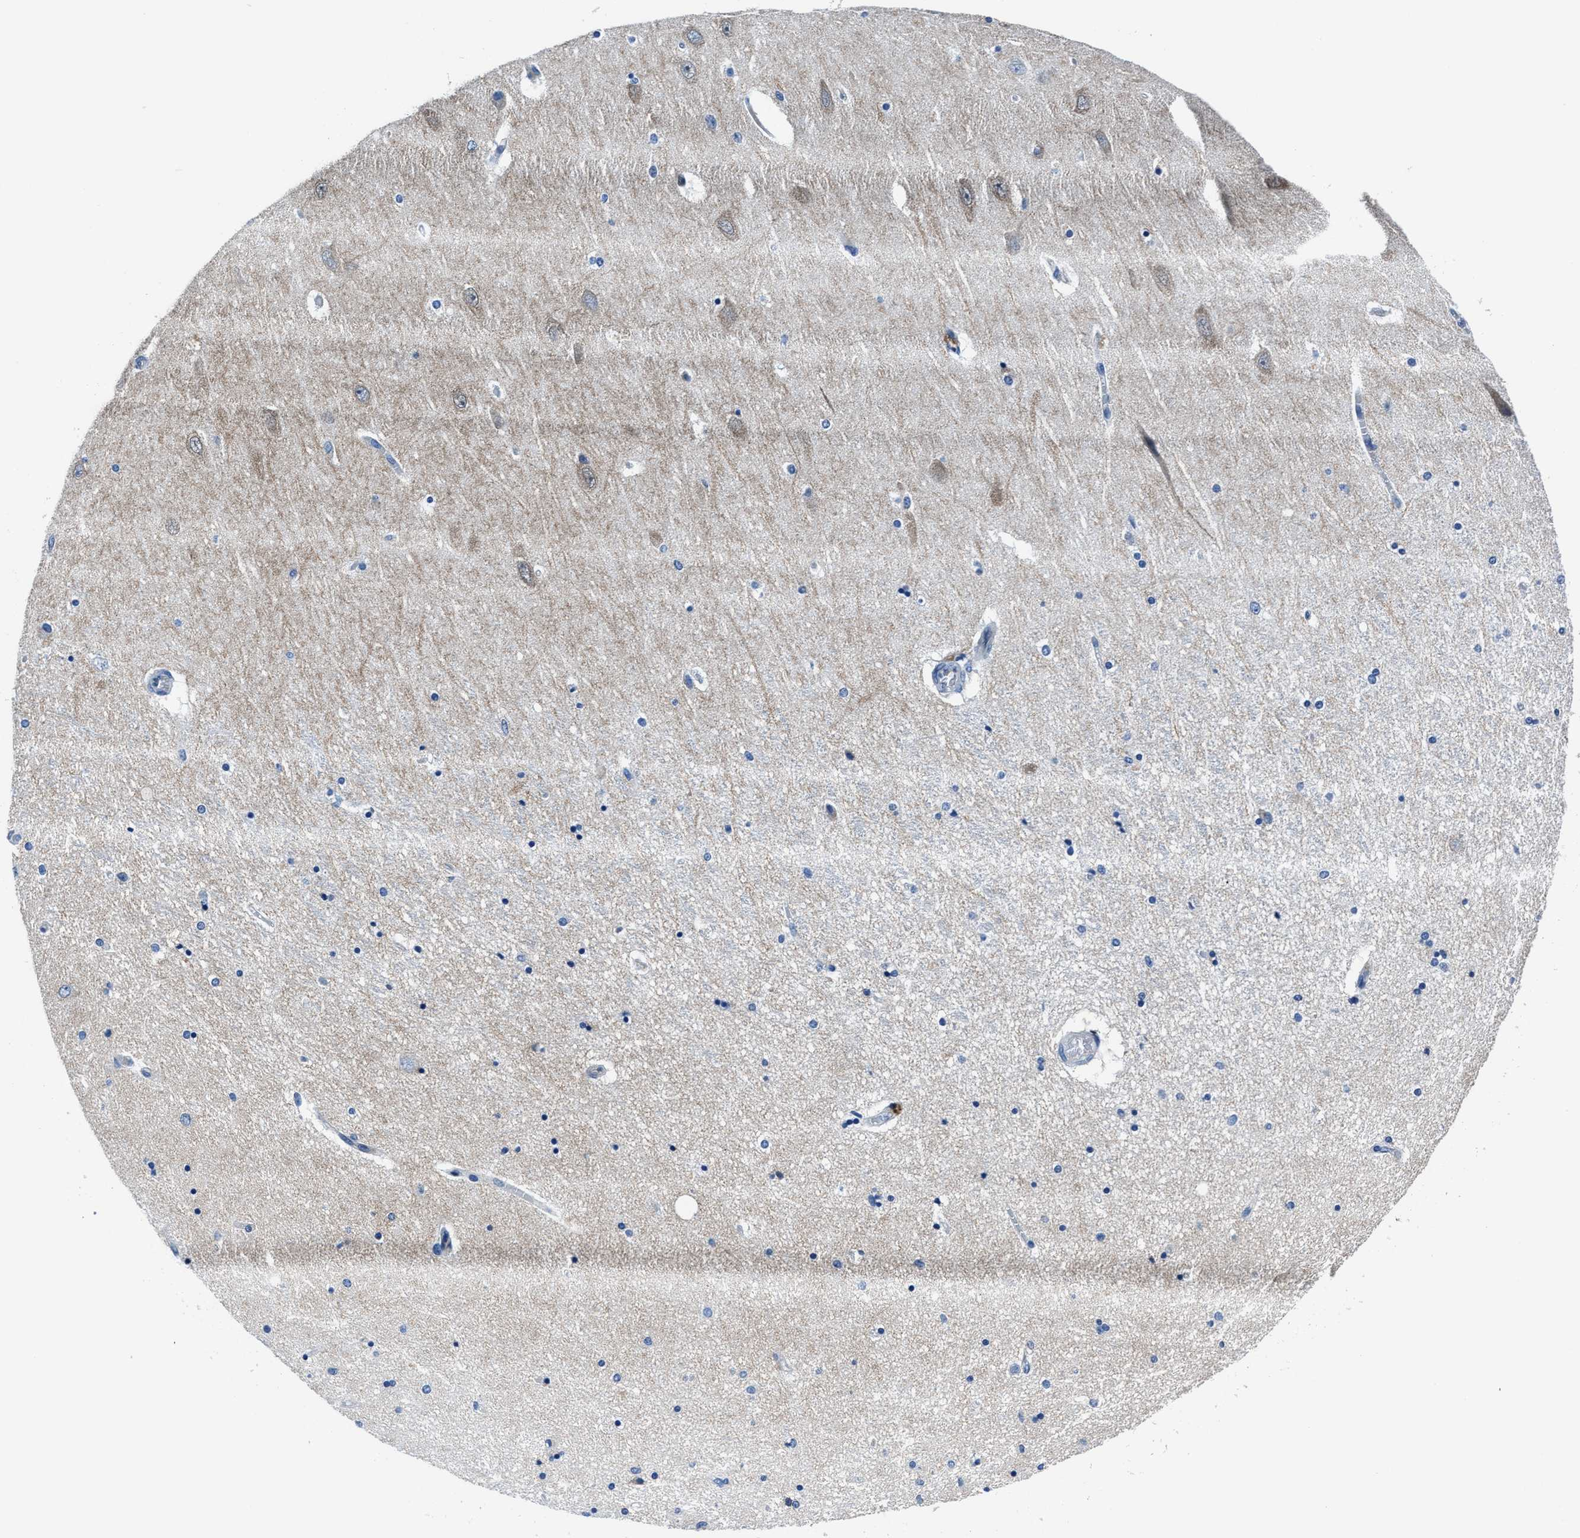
{"staining": {"intensity": "negative", "quantity": "none", "location": "none"}, "tissue": "hippocampus", "cell_type": "Glial cells", "image_type": "normal", "snomed": [{"axis": "morphology", "description": "Normal tissue, NOS"}, {"axis": "topography", "description": "Hippocampus"}], "caption": "Immunohistochemistry of unremarkable human hippocampus reveals no staining in glial cells.", "gene": "LMO7", "patient": {"sex": "female", "age": 54}}